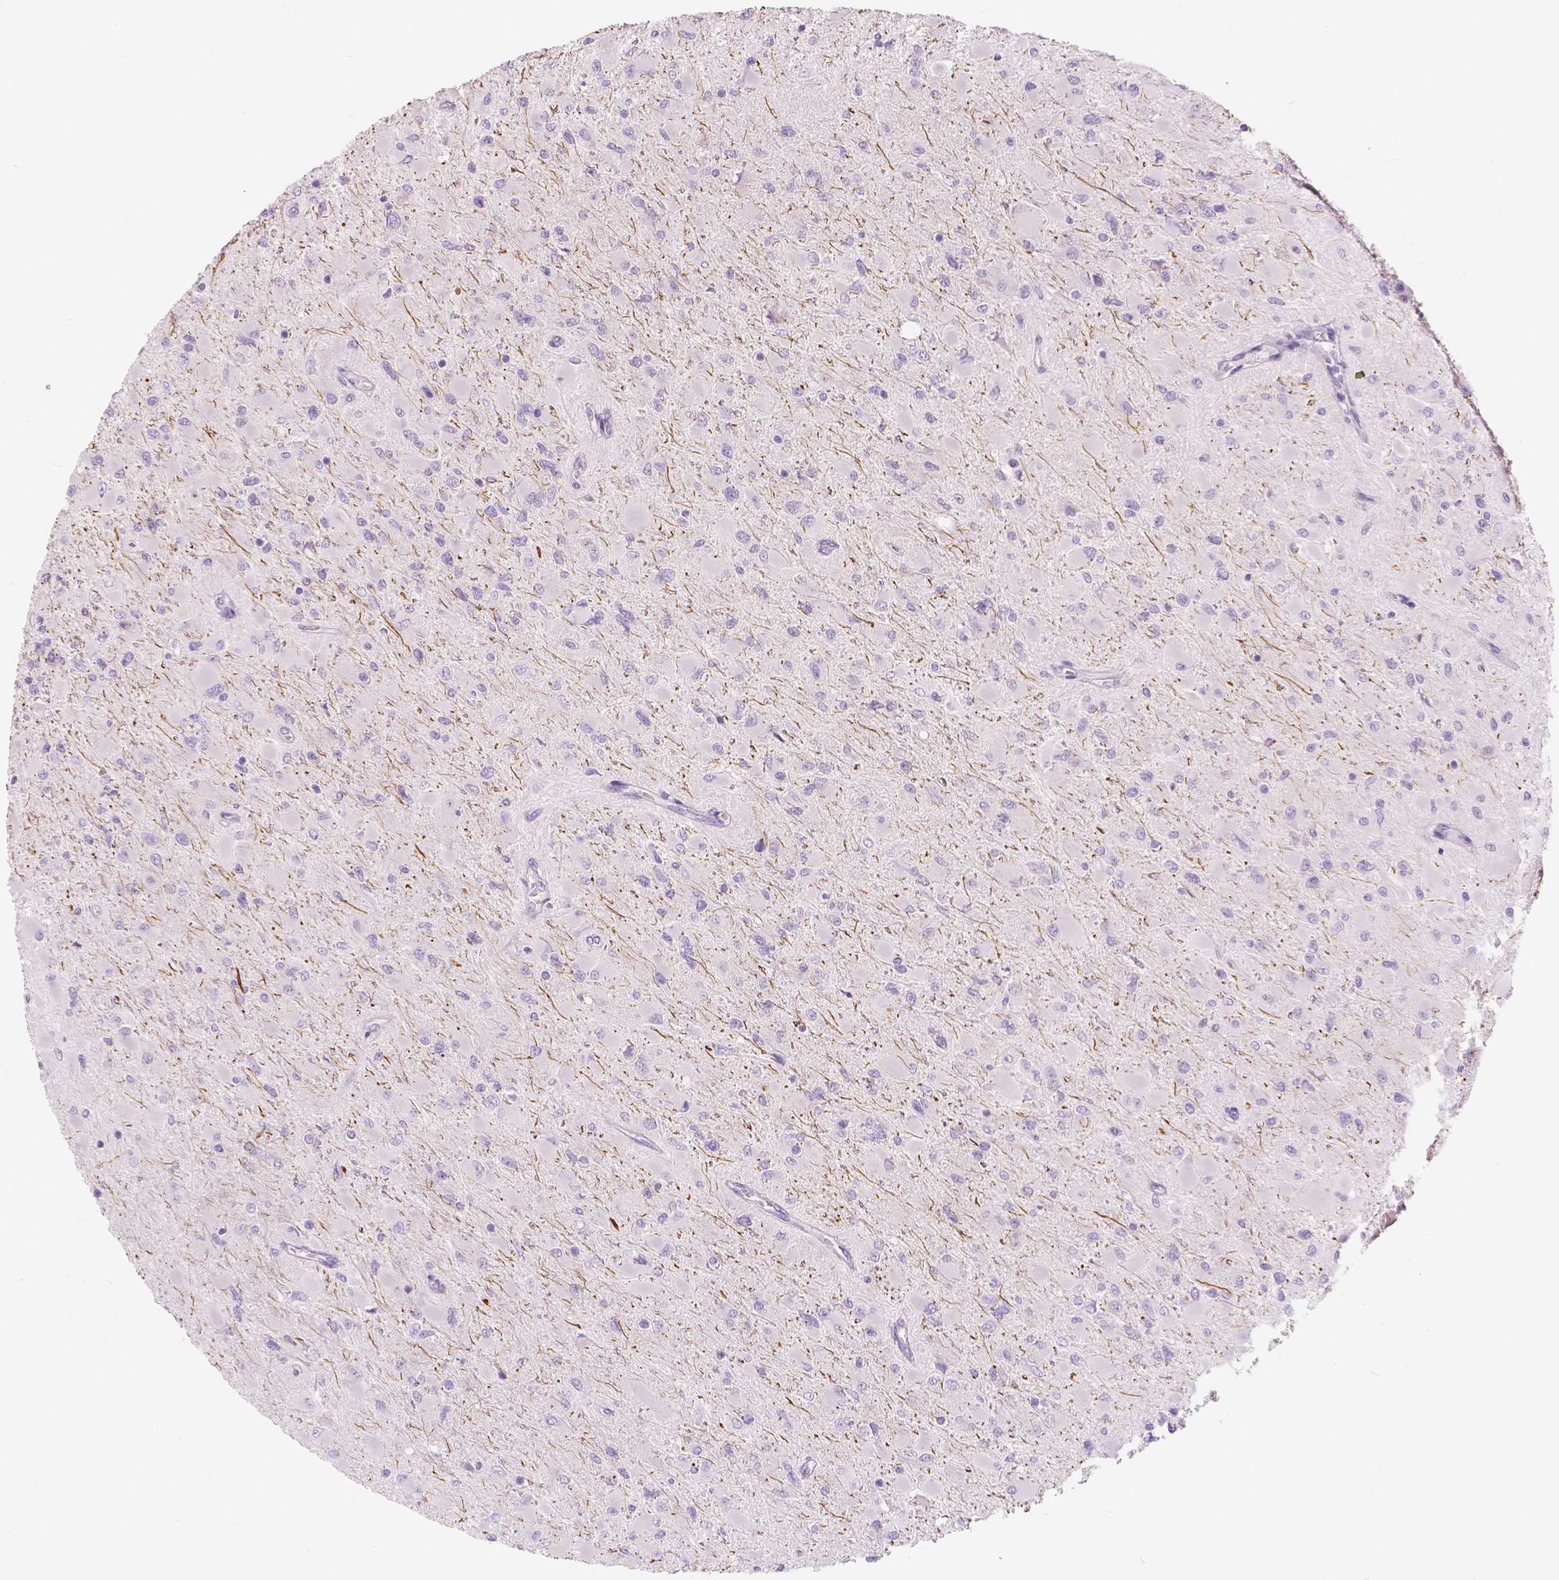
{"staining": {"intensity": "negative", "quantity": "none", "location": "none"}, "tissue": "glioma", "cell_type": "Tumor cells", "image_type": "cancer", "snomed": [{"axis": "morphology", "description": "Glioma, malignant, High grade"}, {"axis": "topography", "description": "Cerebral cortex"}], "caption": "A high-resolution photomicrograph shows IHC staining of malignant high-grade glioma, which reveals no significant positivity in tumor cells.", "gene": "A4GNT", "patient": {"sex": "female", "age": 36}}